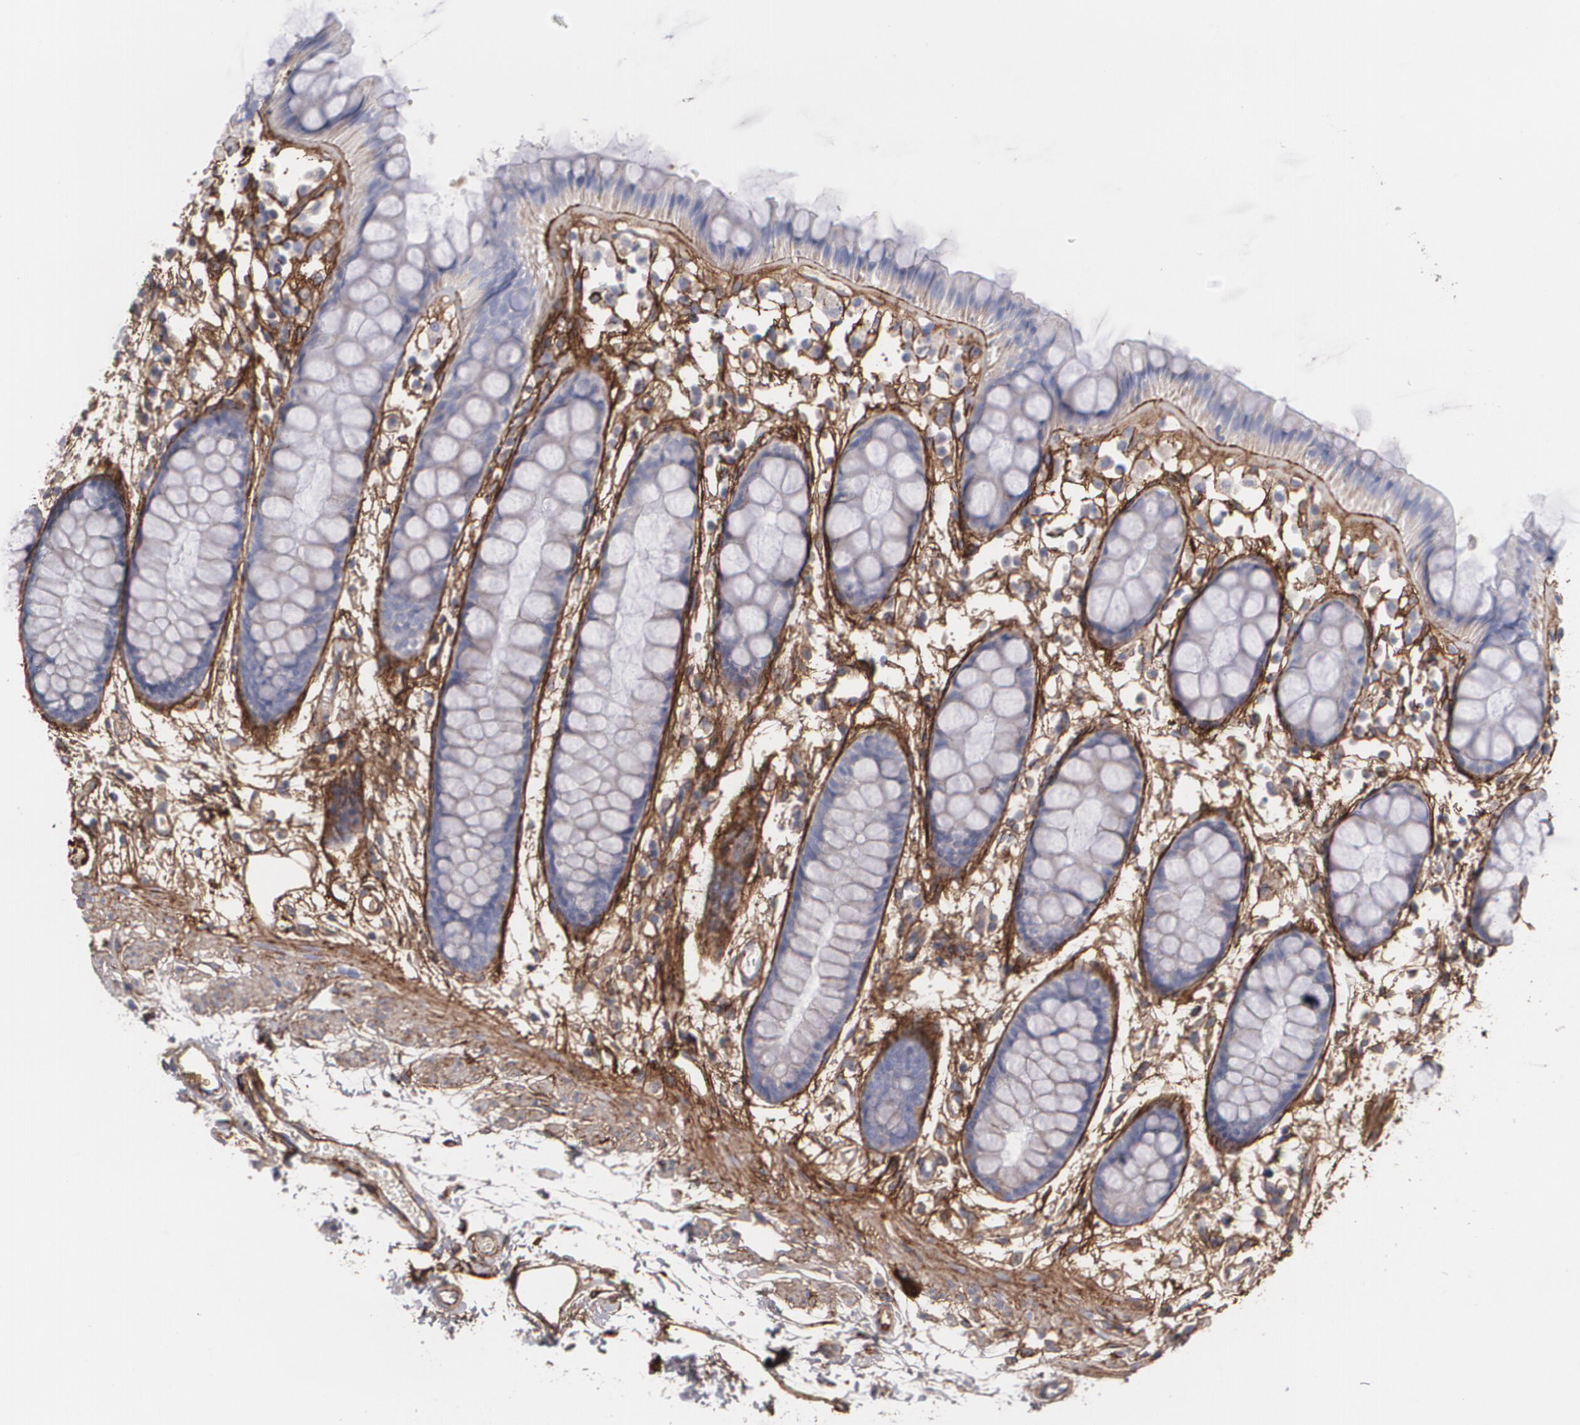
{"staining": {"intensity": "weak", "quantity": ">75%", "location": "cytoplasmic/membranous"}, "tissue": "rectum", "cell_type": "Glandular cells", "image_type": "normal", "snomed": [{"axis": "morphology", "description": "Normal tissue, NOS"}, {"axis": "topography", "description": "Rectum"}], "caption": "Immunohistochemistry (IHC) of normal rectum demonstrates low levels of weak cytoplasmic/membranous expression in approximately >75% of glandular cells. The staining was performed using DAB (3,3'-diaminobenzidine) to visualize the protein expression in brown, while the nuclei were stained in blue with hematoxylin (Magnification: 20x).", "gene": "FBLN1", "patient": {"sex": "female", "age": 66}}